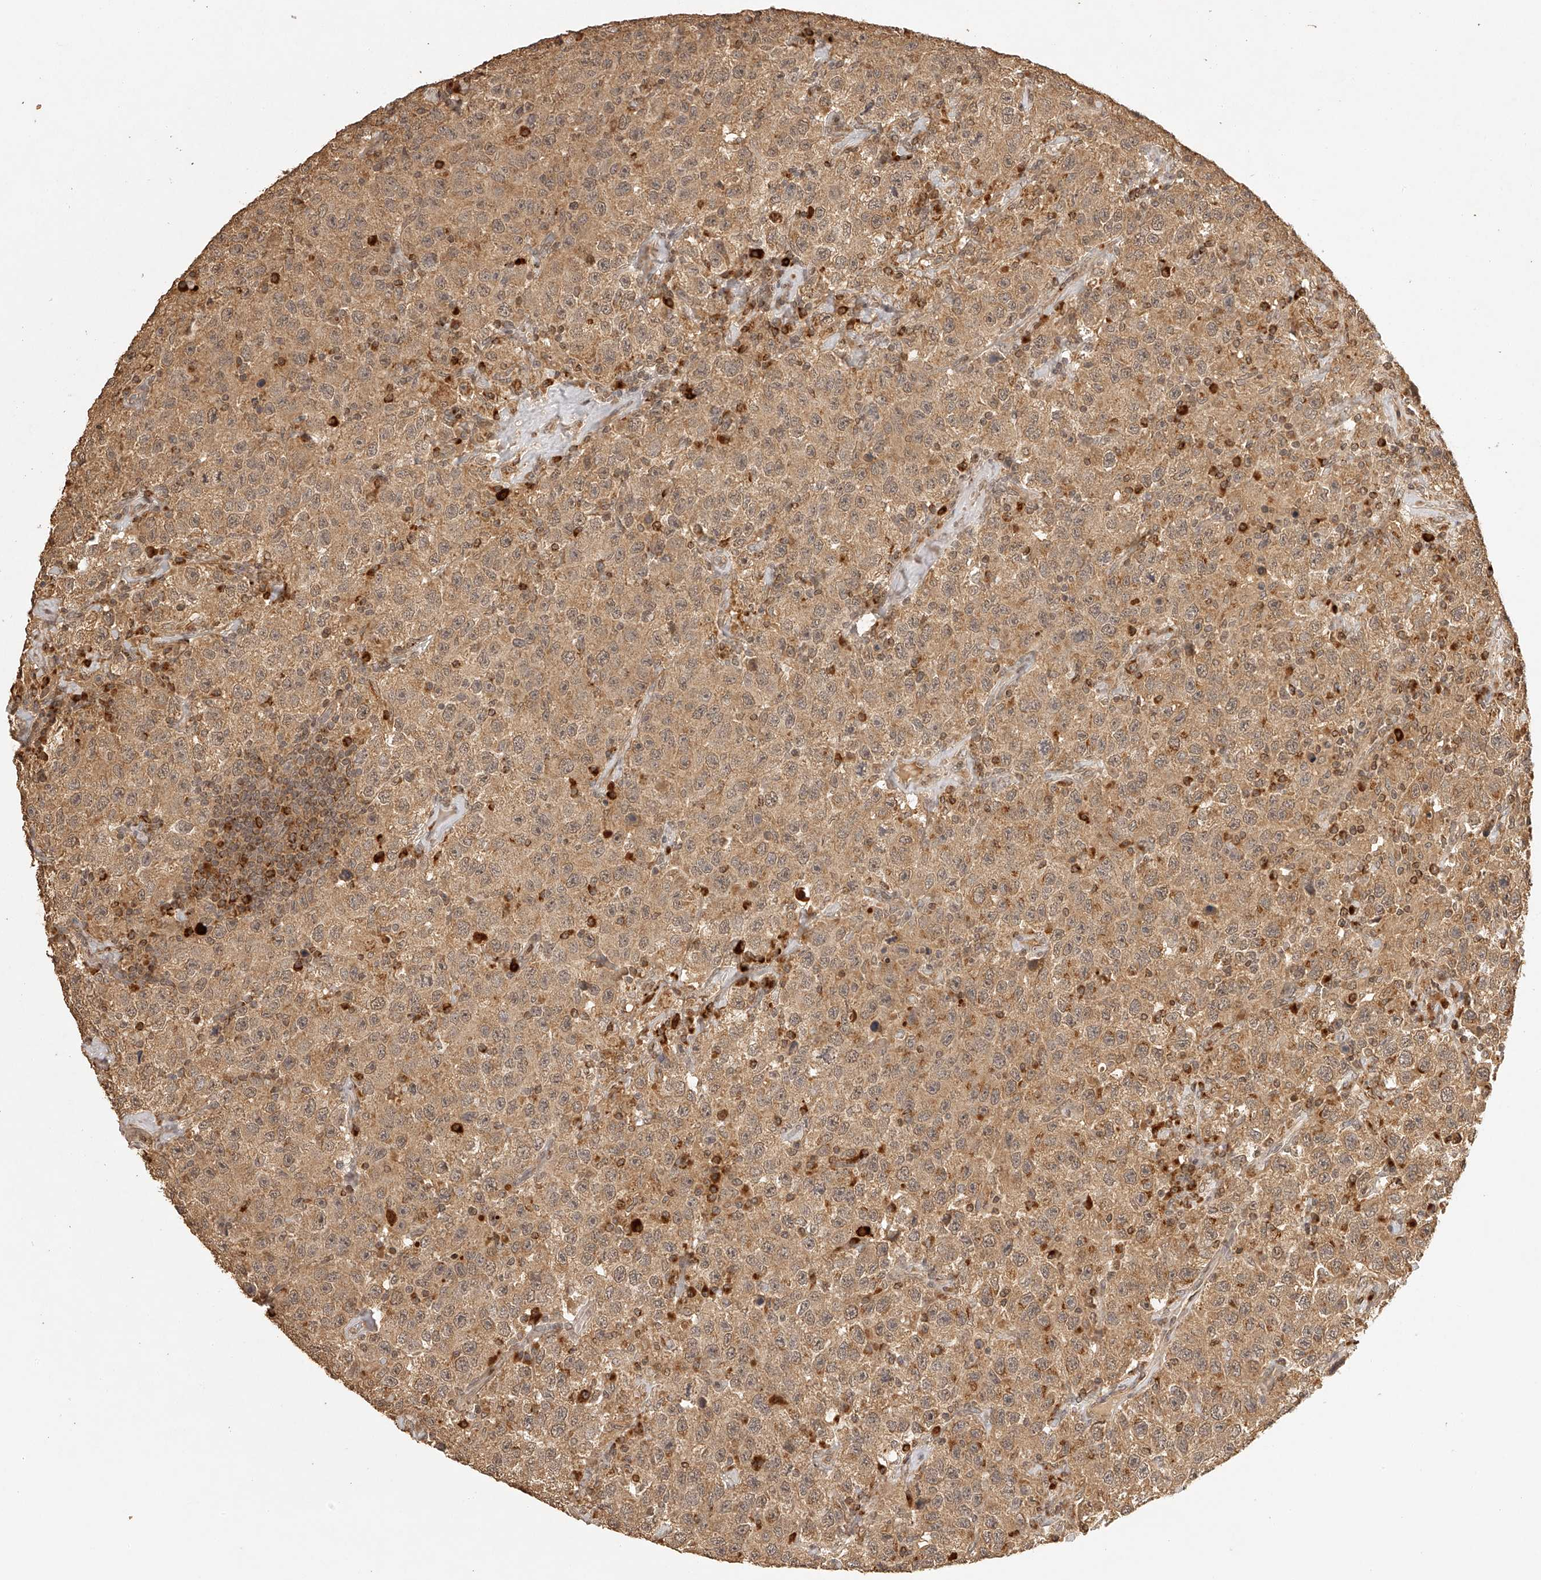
{"staining": {"intensity": "moderate", "quantity": ">75%", "location": "cytoplasmic/membranous"}, "tissue": "testis cancer", "cell_type": "Tumor cells", "image_type": "cancer", "snomed": [{"axis": "morphology", "description": "Seminoma, NOS"}, {"axis": "topography", "description": "Testis"}], "caption": "IHC (DAB) staining of human testis seminoma reveals moderate cytoplasmic/membranous protein staining in approximately >75% of tumor cells.", "gene": "BCL2L11", "patient": {"sex": "male", "age": 41}}